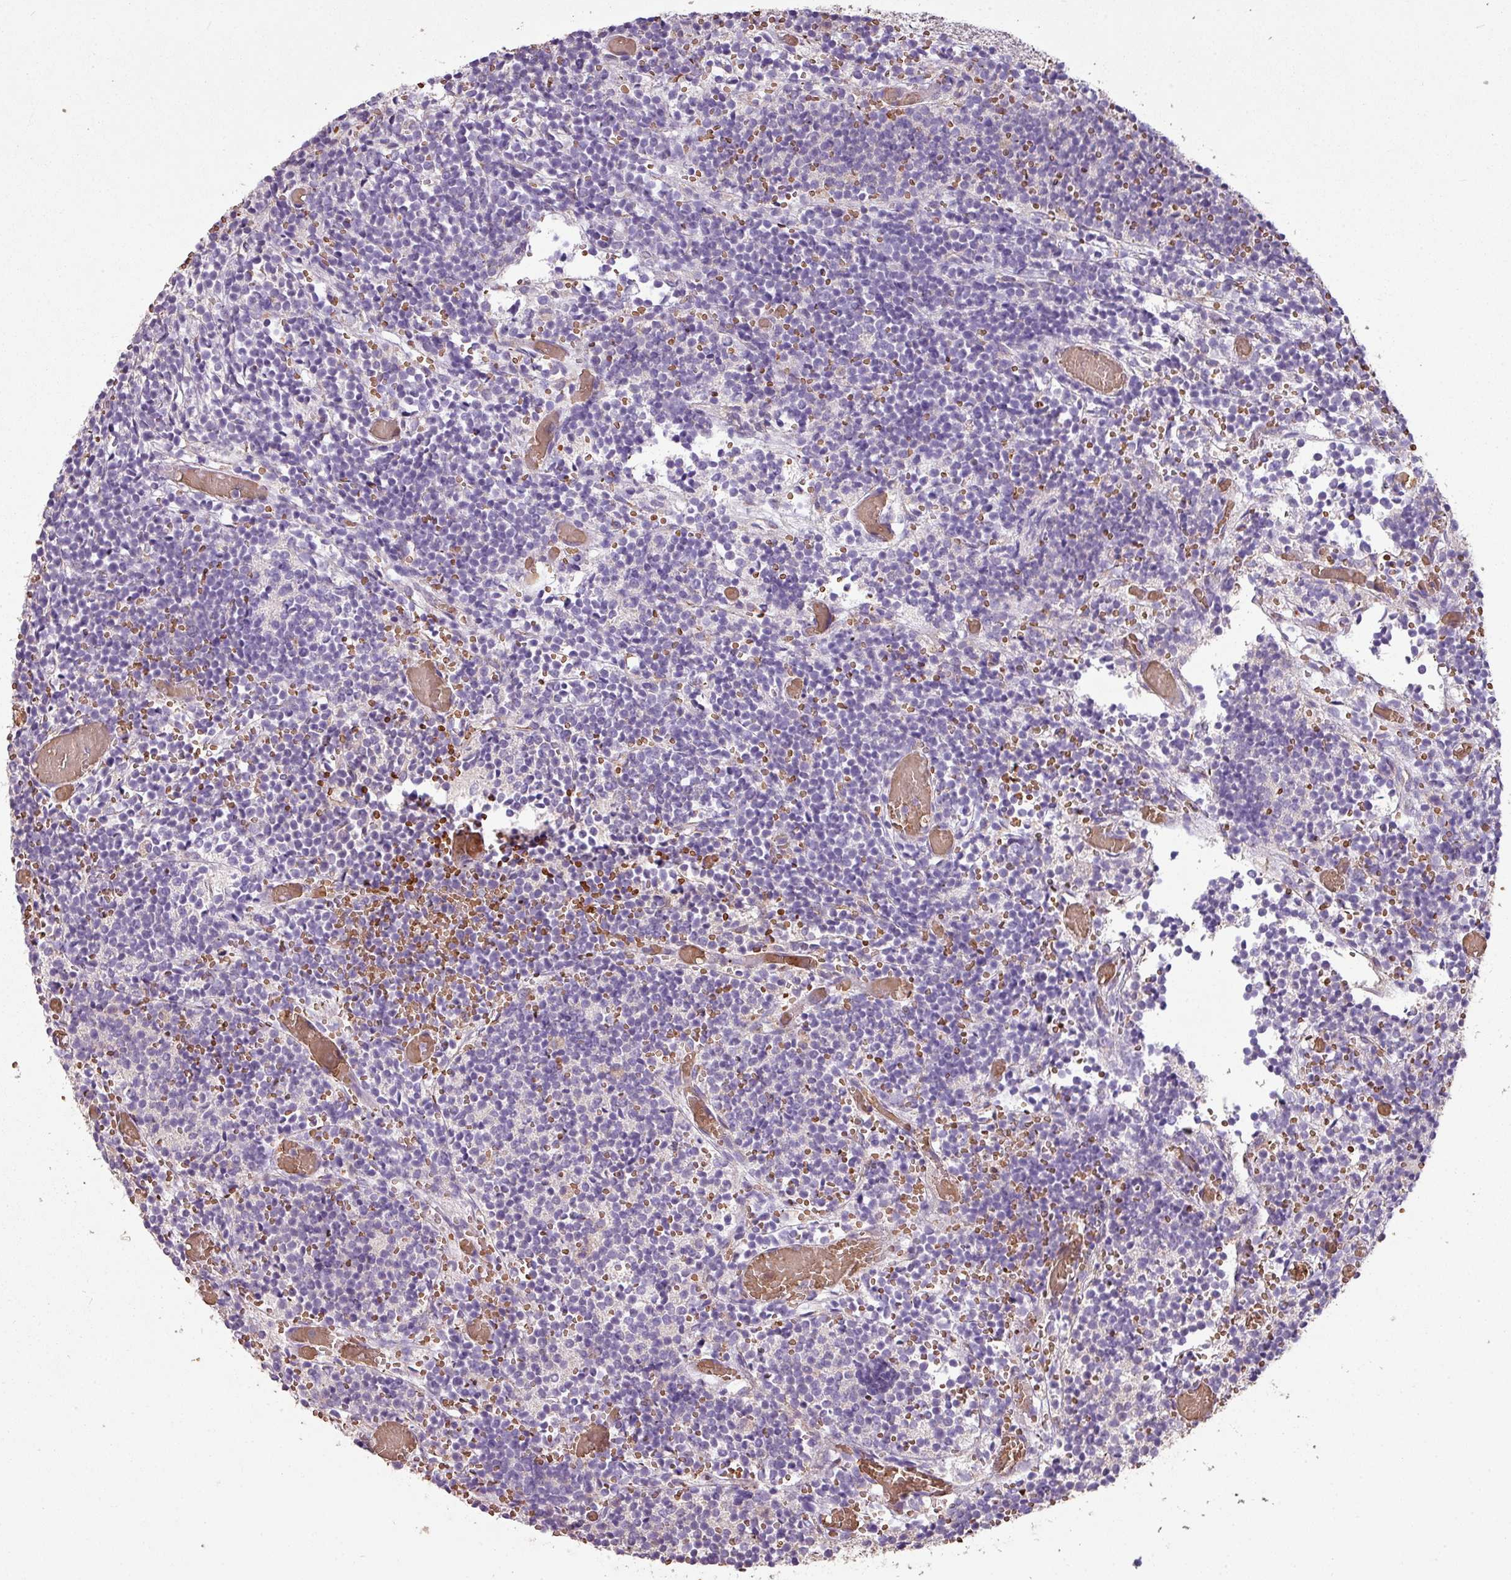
{"staining": {"intensity": "negative", "quantity": "none", "location": "none"}, "tissue": "glioma", "cell_type": "Tumor cells", "image_type": "cancer", "snomed": [{"axis": "morphology", "description": "Glioma, malignant, Low grade"}, {"axis": "topography", "description": "Brain"}], "caption": "Glioma was stained to show a protein in brown. There is no significant staining in tumor cells.", "gene": "NHSL2", "patient": {"sex": "female", "age": 1}}